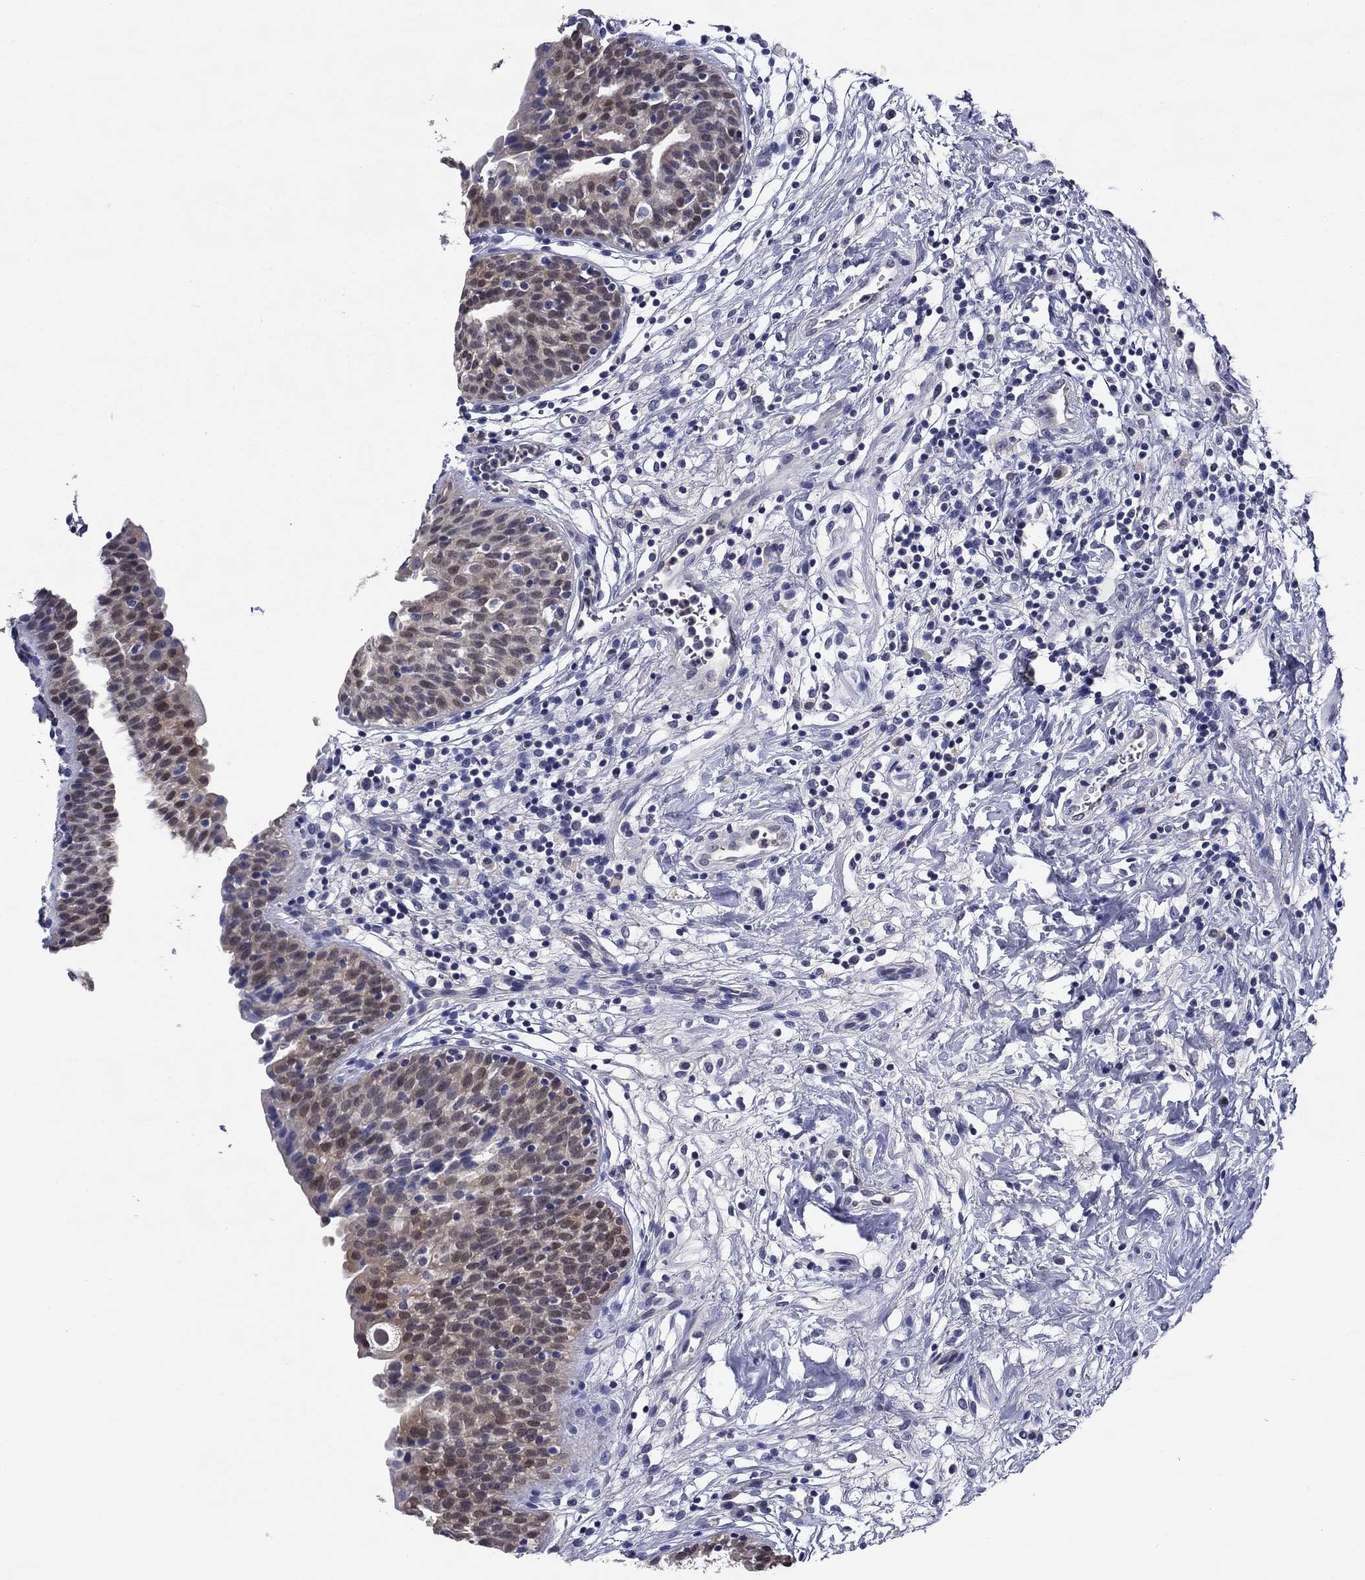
{"staining": {"intensity": "weak", "quantity": "<25%", "location": "cytoplasmic/membranous,nuclear"}, "tissue": "urinary bladder", "cell_type": "Urothelial cells", "image_type": "normal", "snomed": [{"axis": "morphology", "description": "Normal tissue, NOS"}, {"axis": "topography", "description": "Urinary bladder"}], "caption": "The IHC histopathology image has no significant positivity in urothelial cells of urinary bladder.", "gene": "DDTL", "patient": {"sex": "male", "age": 37}}